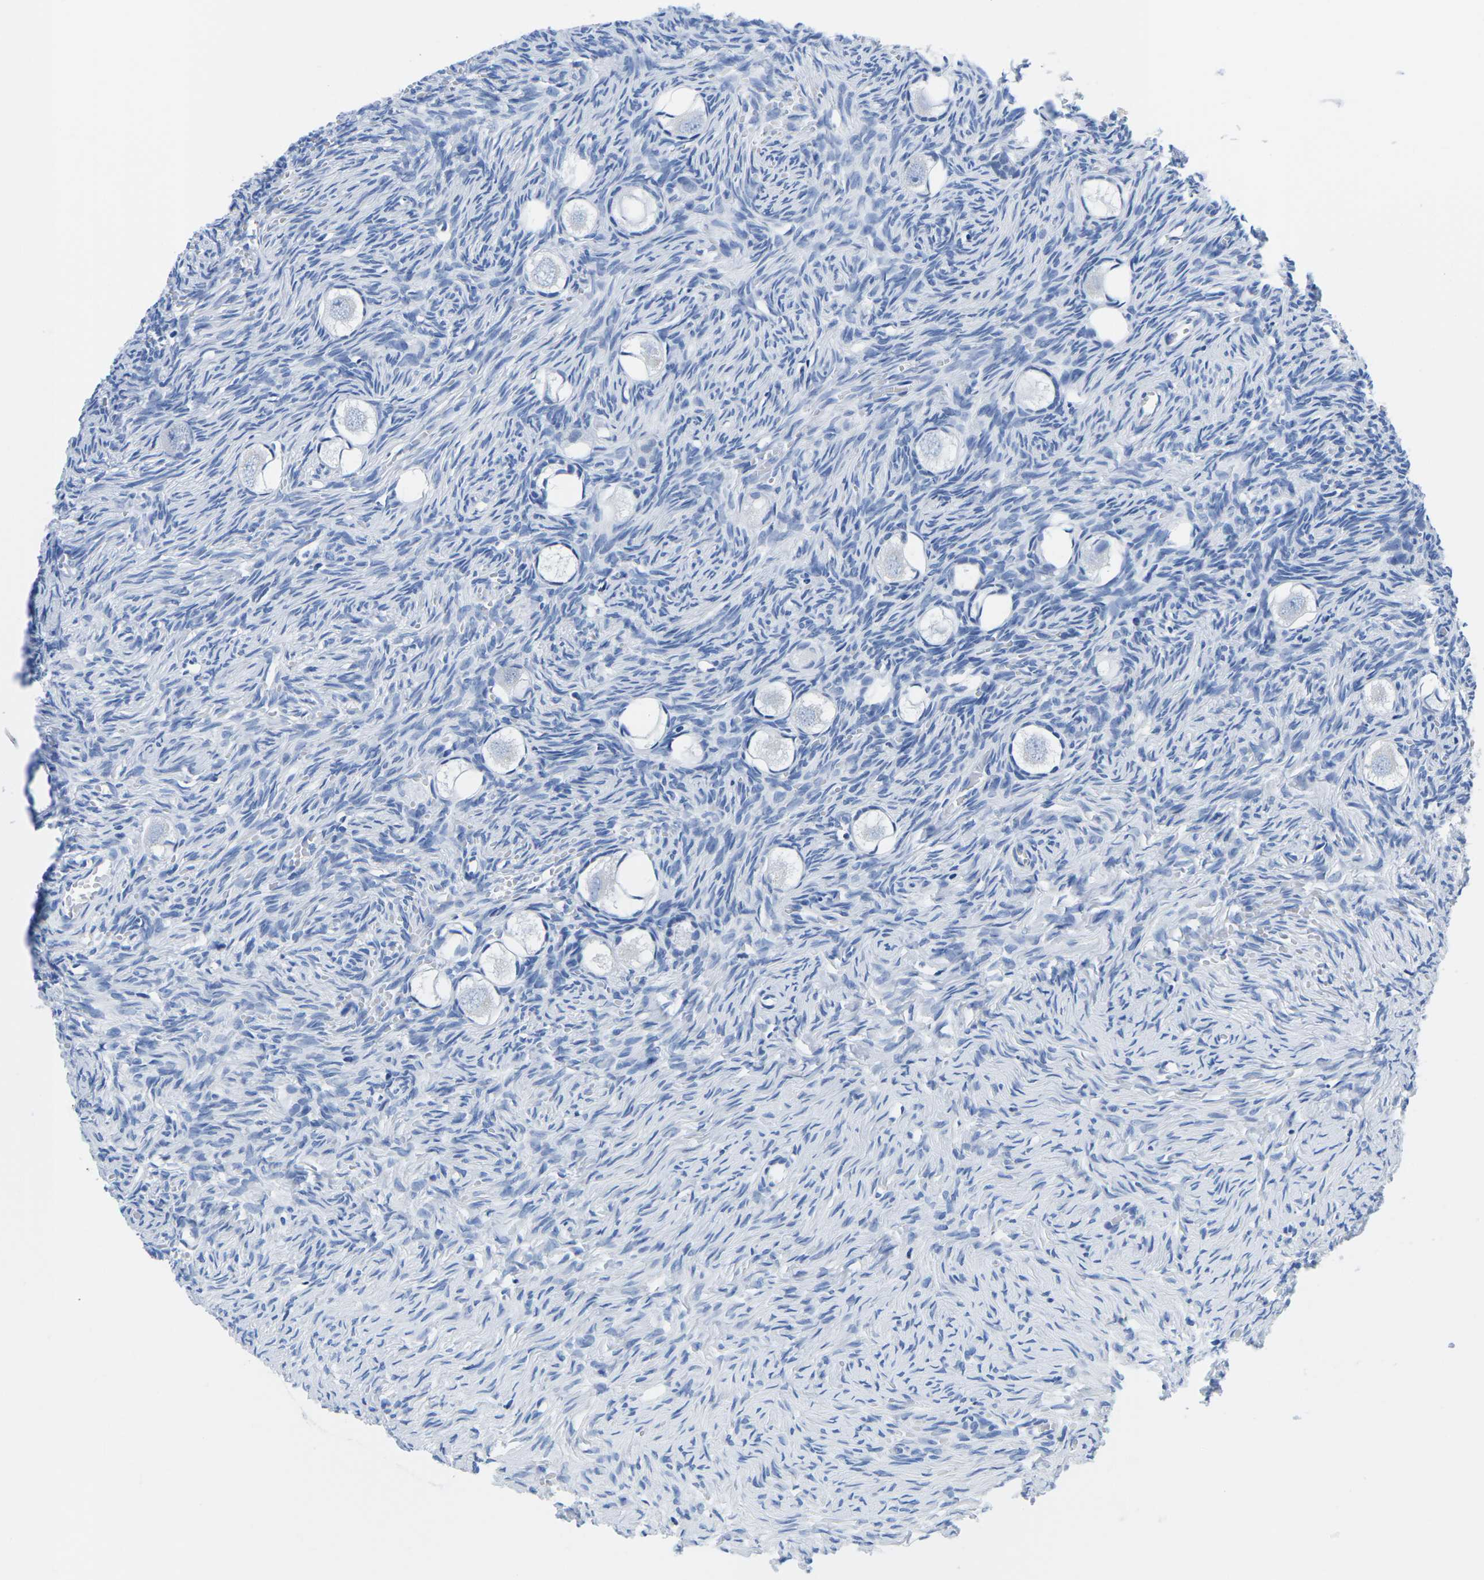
{"staining": {"intensity": "negative", "quantity": "none", "location": "none"}, "tissue": "ovary", "cell_type": "Follicle cells", "image_type": "normal", "snomed": [{"axis": "morphology", "description": "Normal tissue, NOS"}, {"axis": "topography", "description": "Ovary"}], "caption": "Immunohistochemistry histopathology image of unremarkable ovary: ovary stained with DAB (3,3'-diaminobenzidine) reveals no significant protein staining in follicle cells.", "gene": "CYP1A2", "patient": {"sex": "female", "age": 27}}